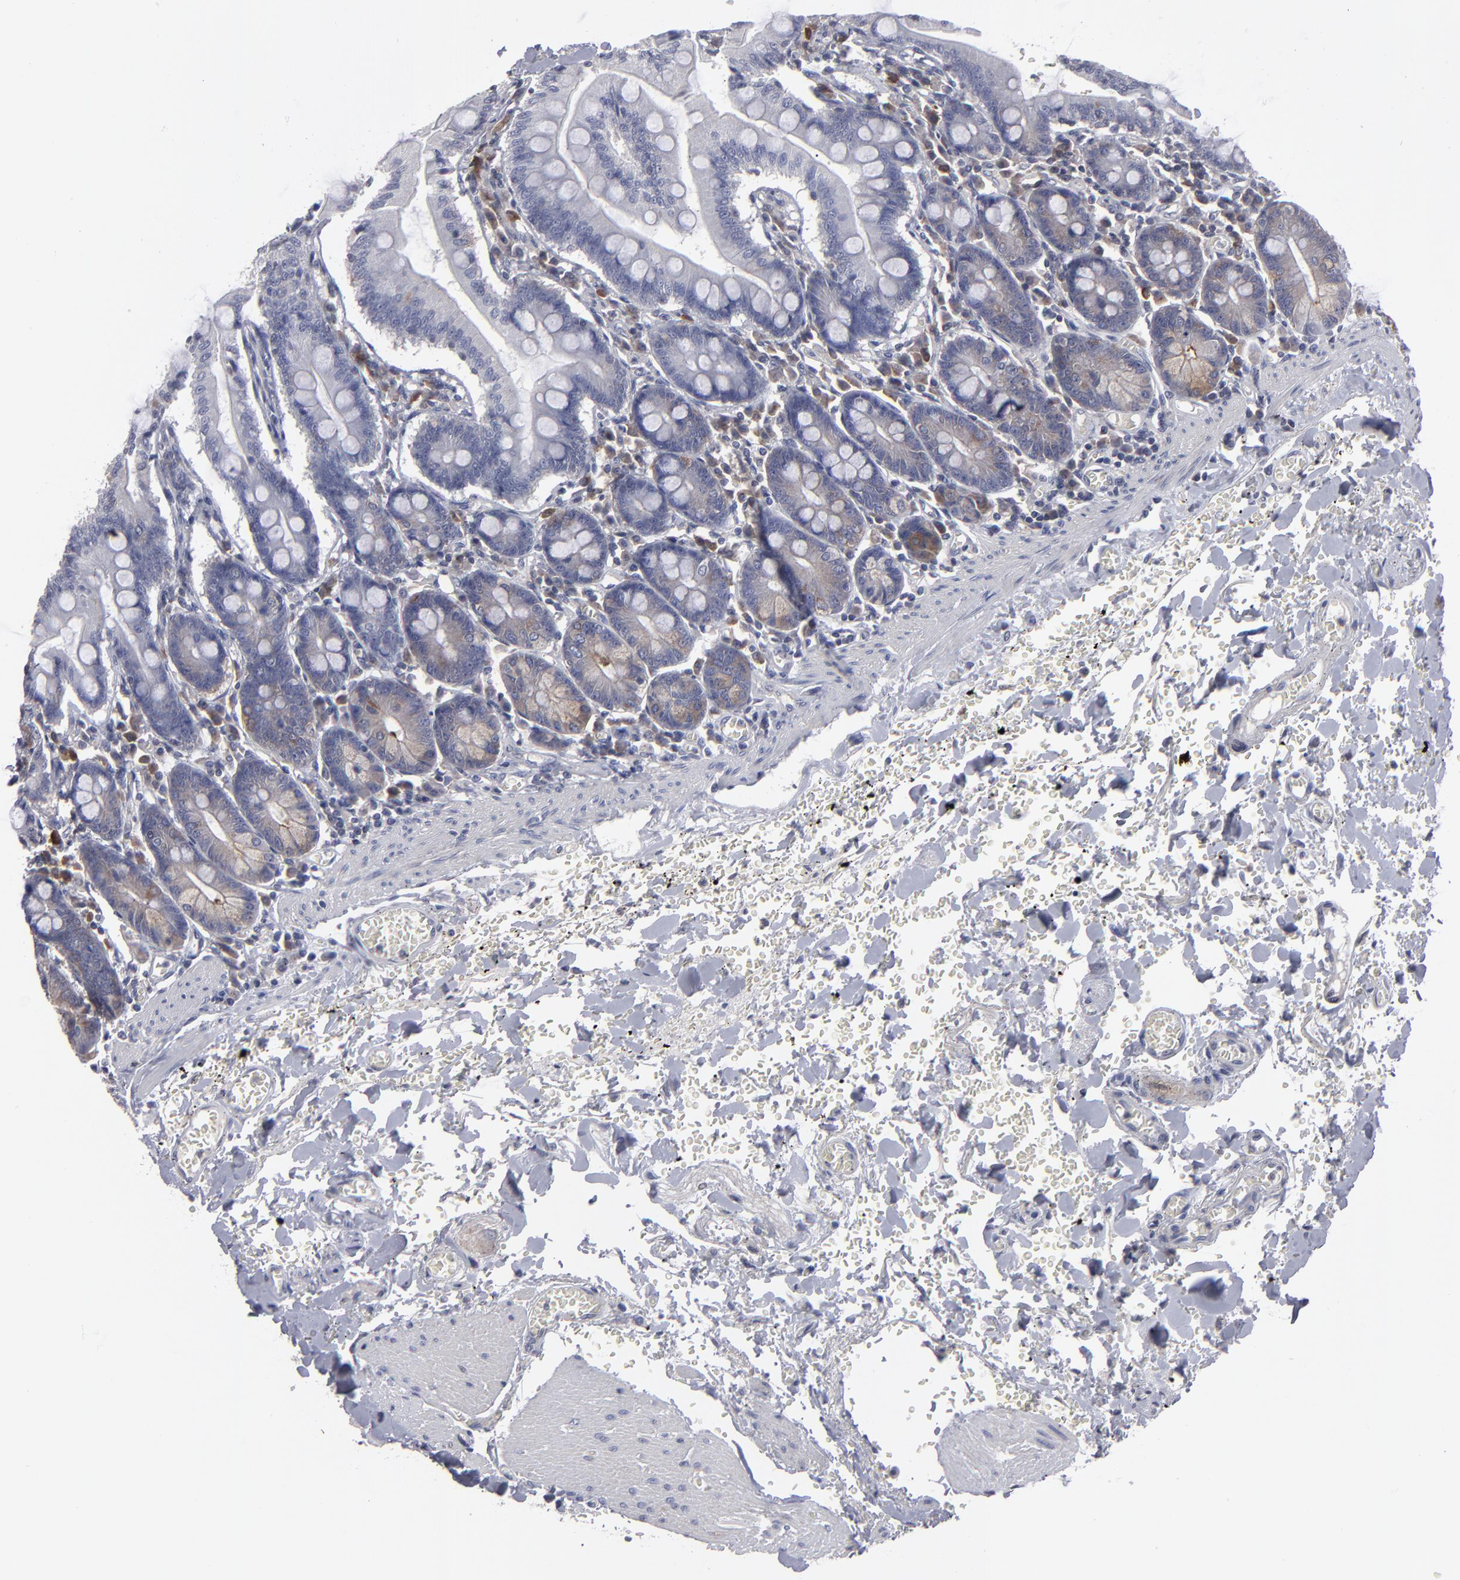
{"staining": {"intensity": "weak", "quantity": "25%-75%", "location": "cytoplasmic/membranous"}, "tissue": "small intestine", "cell_type": "Glandular cells", "image_type": "normal", "snomed": [{"axis": "morphology", "description": "Normal tissue, NOS"}, {"axis": "topography", "description": "Small intestine"}], "caption": "High-power microscopy captured an IHC image of unremarkable small intestine, revealing weak cytoplasmic/membranous expression in approximately 25%-75% of glandular cells. (Stains: DAB in brown, nuclei in blue, Microscopy: brightfield microscopy at high magnification).", "gene": "CEP97", "patient": {"sex": "male", "age": 71}}